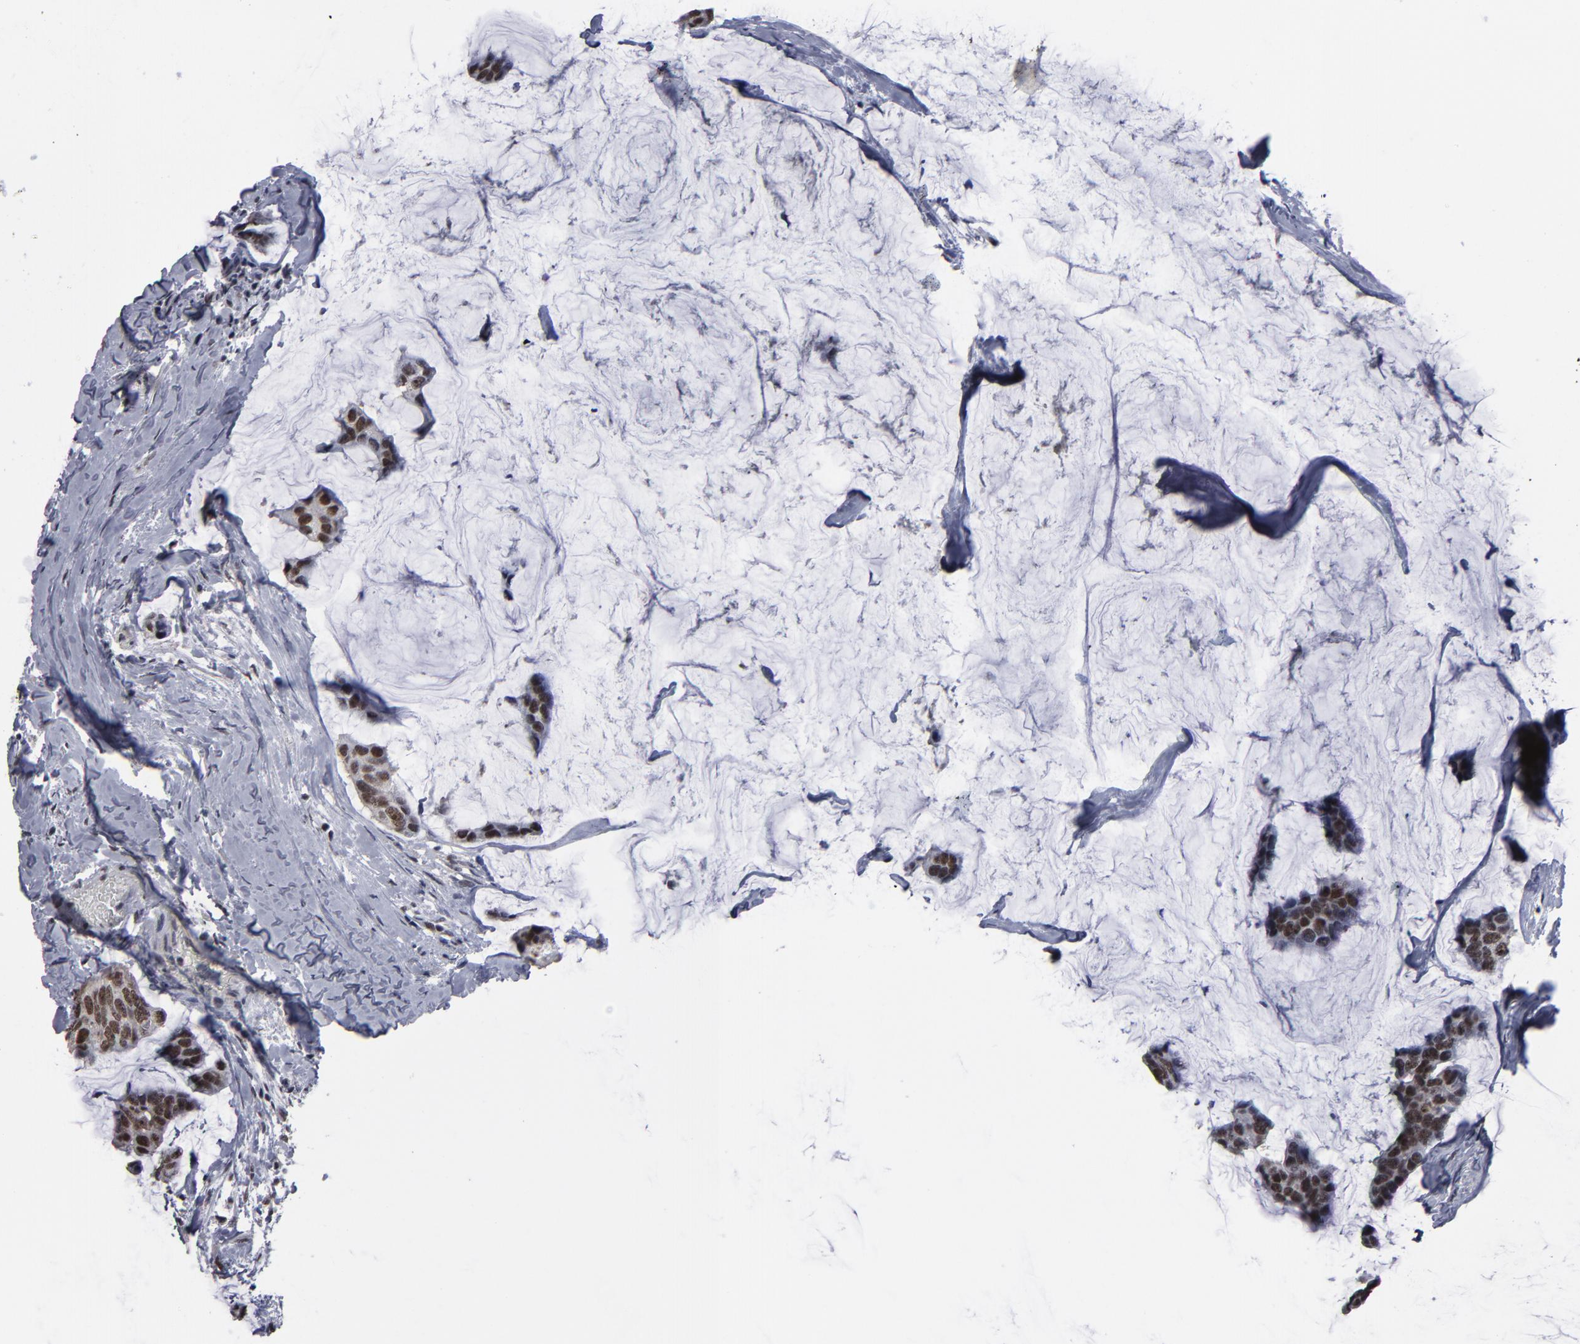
{"staining": {"intensity": "moderate", "quantity": ">75%", "location": "nuclear"}, "tissue": "breast cancer", "cell_type": "Tumor cells", "image_type": "cancer", "snomed": [{"axis": "morphology", "description": "Normal tissue, NOS"}, {"axis": "morphology", "description": "Duct carcinoma"}, {"axis": "topography", "description": "Breast"}], "caption": "High-power microscopy captured an immunohistochemistry (IHC) histopathology image of breast infiltrating ductal carcinoma, revealing moderate nuclear positivity in approximately >75% of tumor cells.", "gene": "SSRP1", "patient": {"sex": "female", "age": 50}}